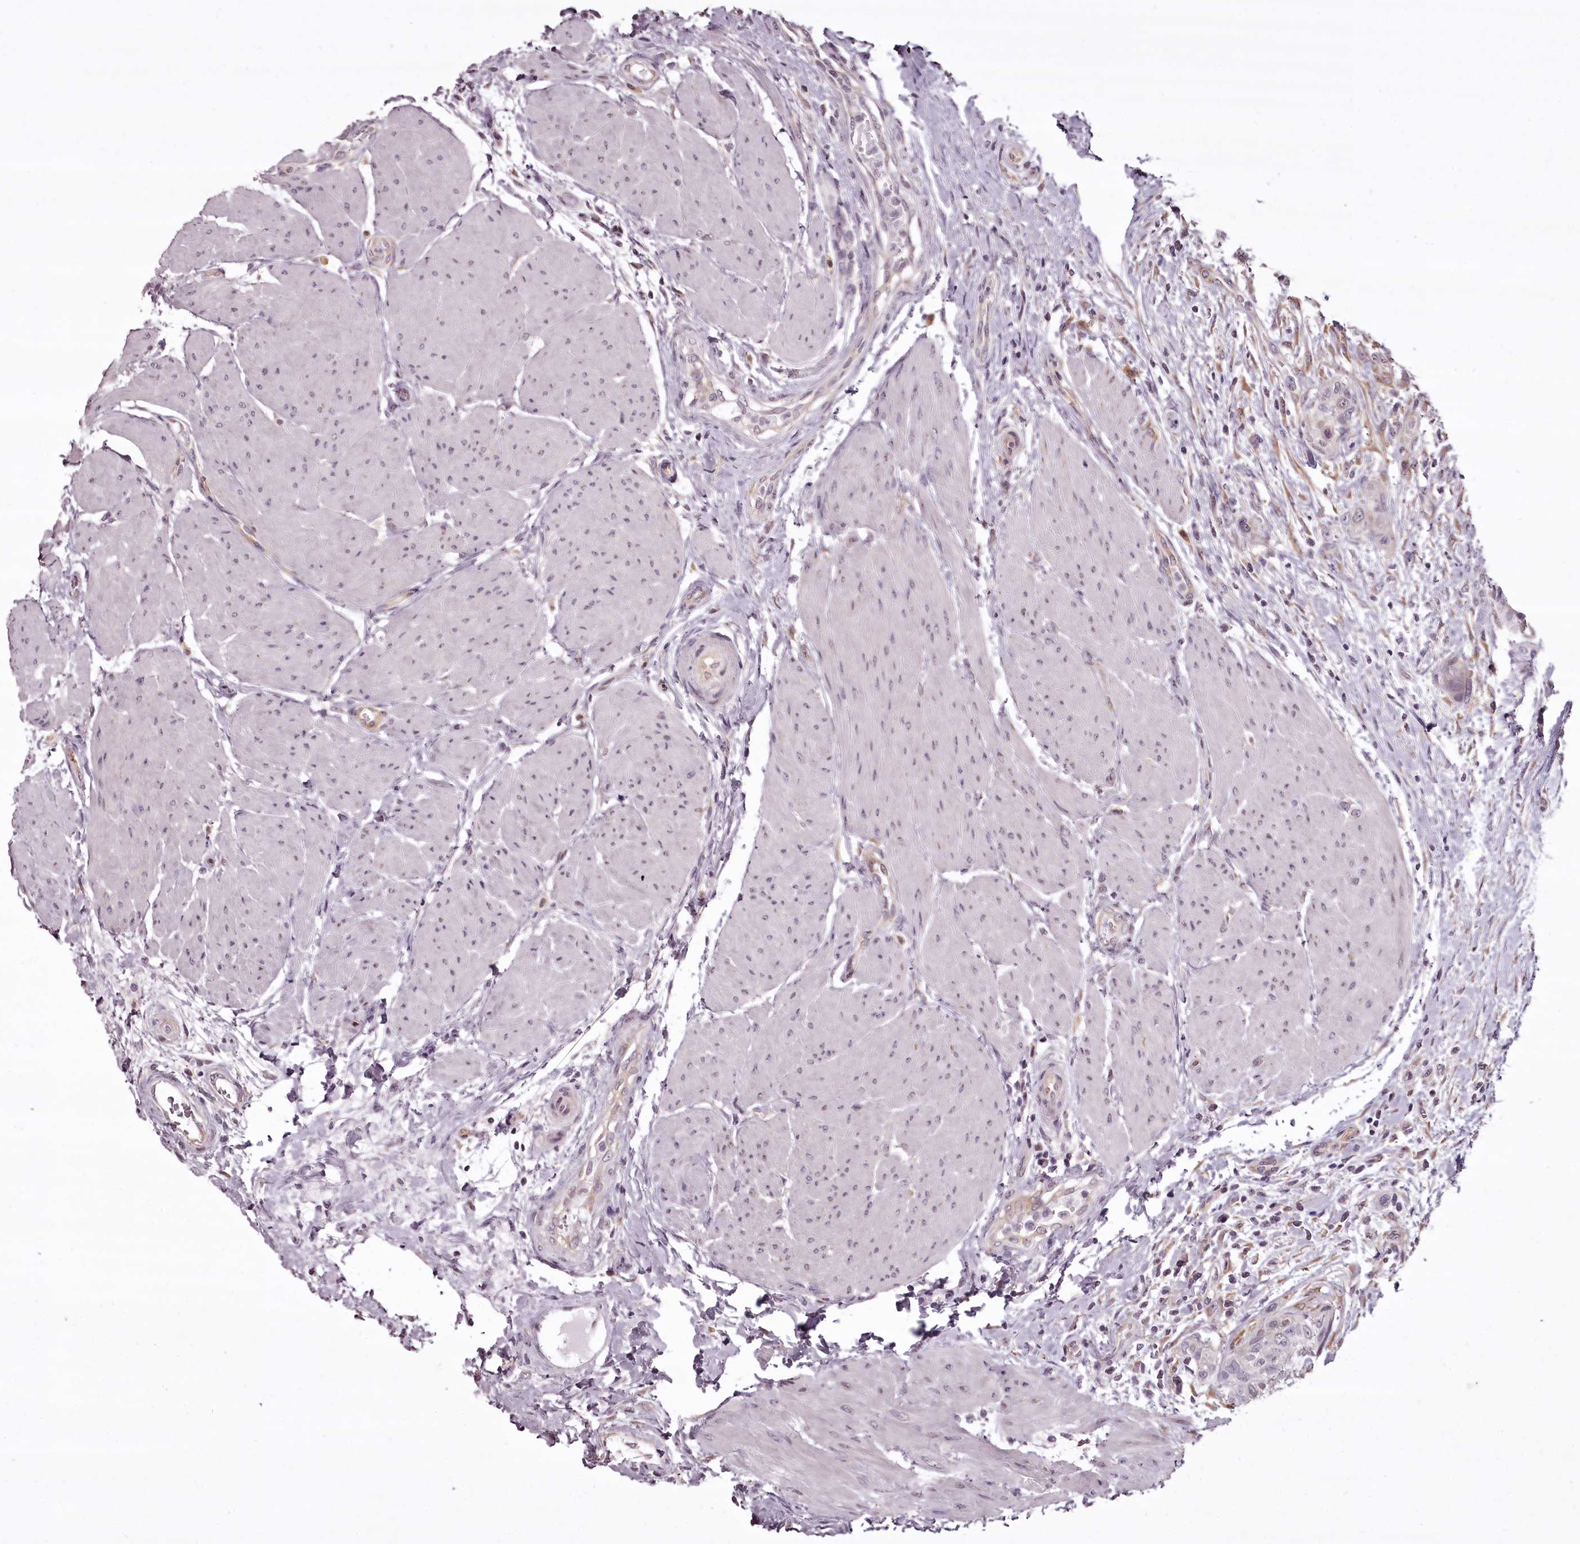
{"staining": {"intensity": "negative", "quantity": "none", "location": "none"}, "tissue": "urothelial cancer", "cell_type": "Tumor cells", "image_type": "cancer", "snomed": [{"axis": "morphology", "description": "Normal tissue, NOS"}, {"axis": "morphology", "description": "Urothelial carcinoma, NOS"}, {"axis": "topography", "description": "Urinary bladder"}, {"axis": "topography", "description": "Peripheral nerve tissue"}], "caption": "A photomicrograph of human transitional cell carcinoma is negative for staining in tumor cells. The staining was performed using DAB to visualize the protein expression in brown, while the nuclei were stained in blue with hematoxylin (Magnification: 20x).", "gene": "CCDC92", "patient": {"sex": "male", "age": 35}}